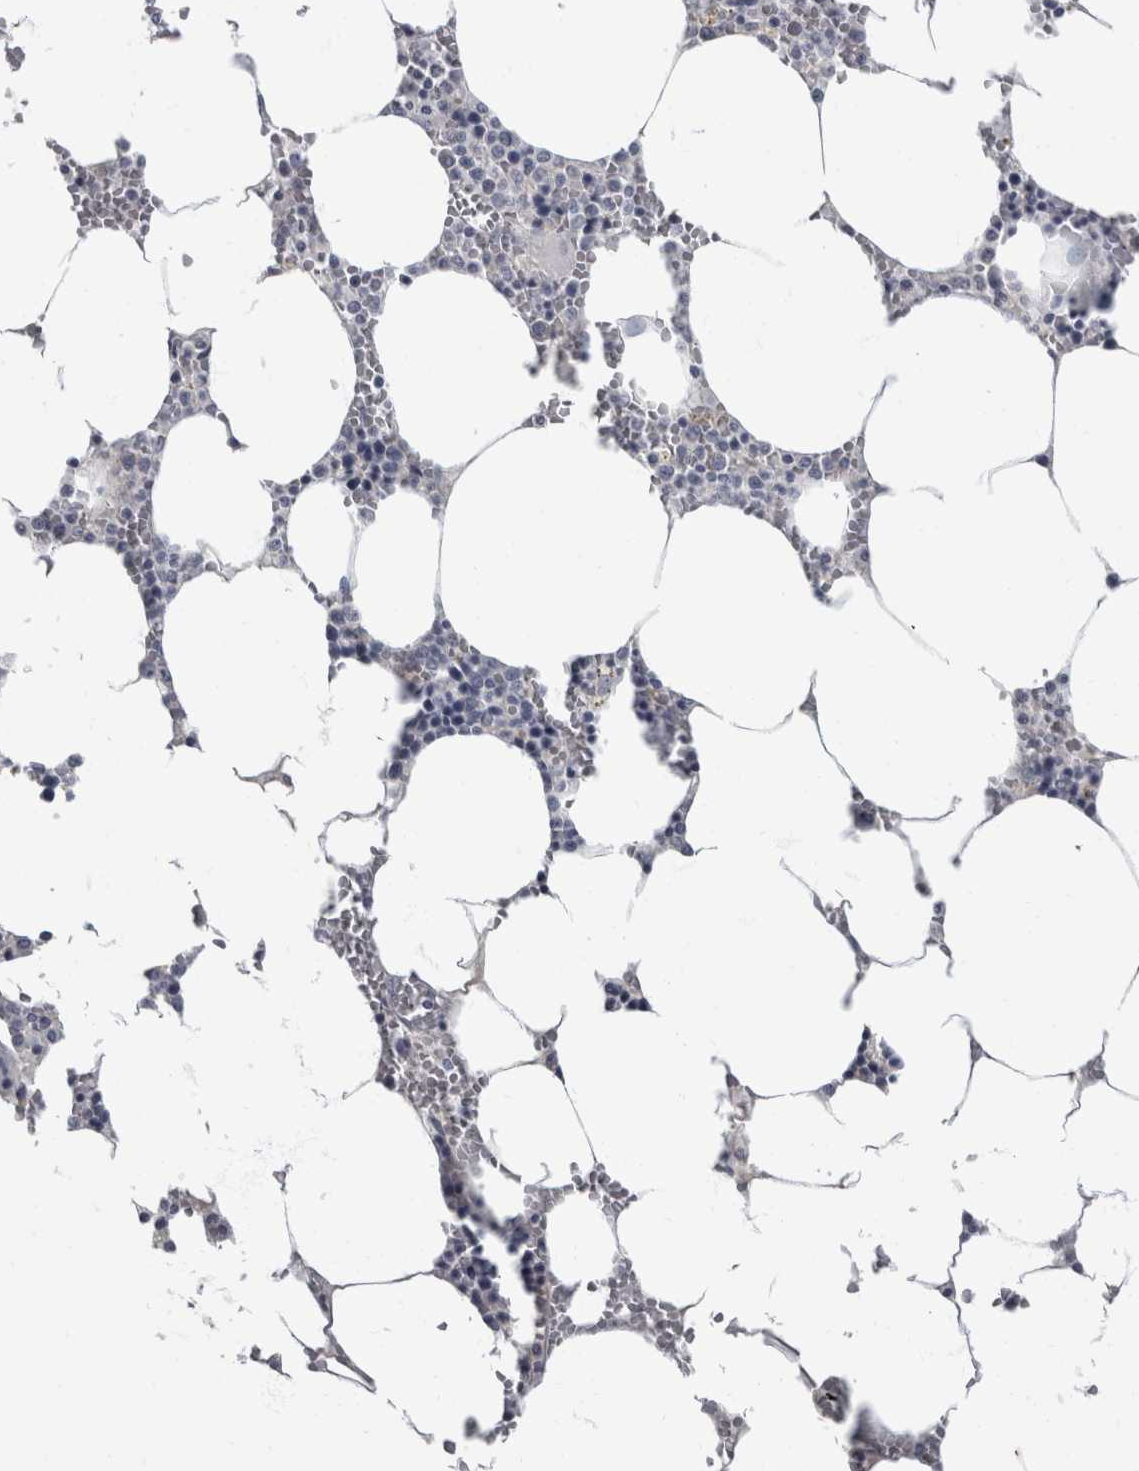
{"staining": {"intensity": "negative", "quantity": "none", "location": "none"}, "tissue": "bone marrow", "cell_type": "Hematopoietic cells", "image_type": "normal", "snomed": [{"axis": "morphology", "description": "Normal tissue, NOS"}, {"axis": "topography", "description": "Bone marrow"}], "caption": "A micrograph of human bone marrow is negative for staining in hematopoietic cells. (DAB (3,3'-diaminobenzidine) immunohistochemistry, high magnification).", "gene": "DSG2", "patient": {"sex": "male", "age": 70}}